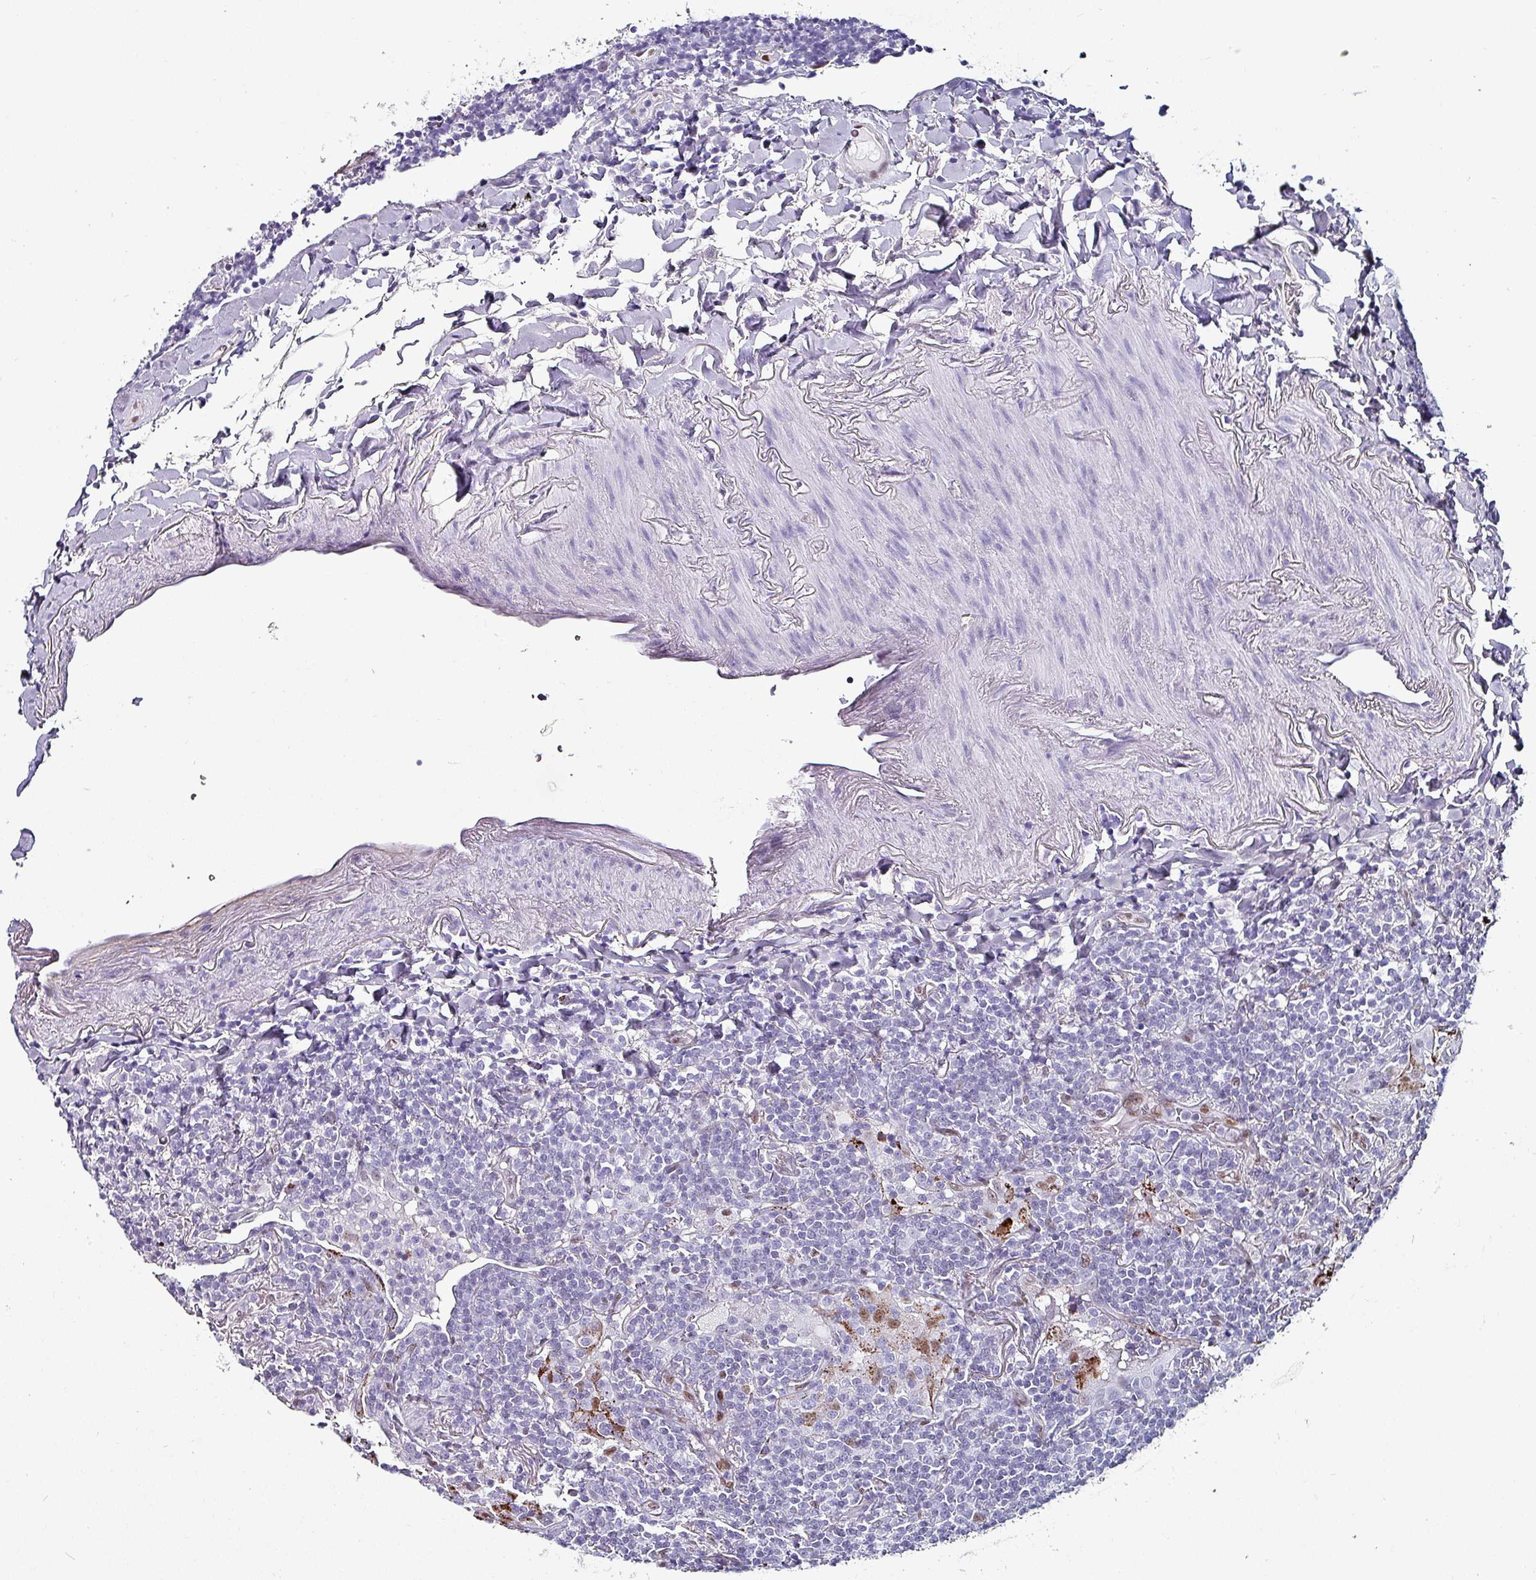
{"staining": {"intensity": "negative", "quantity": "none", "location": "none"}, "tissue": "lymphoma", "cell_type": "Tumor cells", "image_type": "cancer", "snomed": [{"axis": "morphology", "description": "Malignant lymphoma, non-Hodgkin's type, Low grade"}, {"axis": "topography", "description": "Lung"}], "caption": "This image is of lymphoma stained with IHC to label a protein in brown with the nuclei are counter-stained blue. There is no expression in tumor cells. (DAB immunohistochemistry (IHC), high magnification).", "gene": "ZNF816-ZNF321P", "patient": {"sex": "female", "age": 71}}